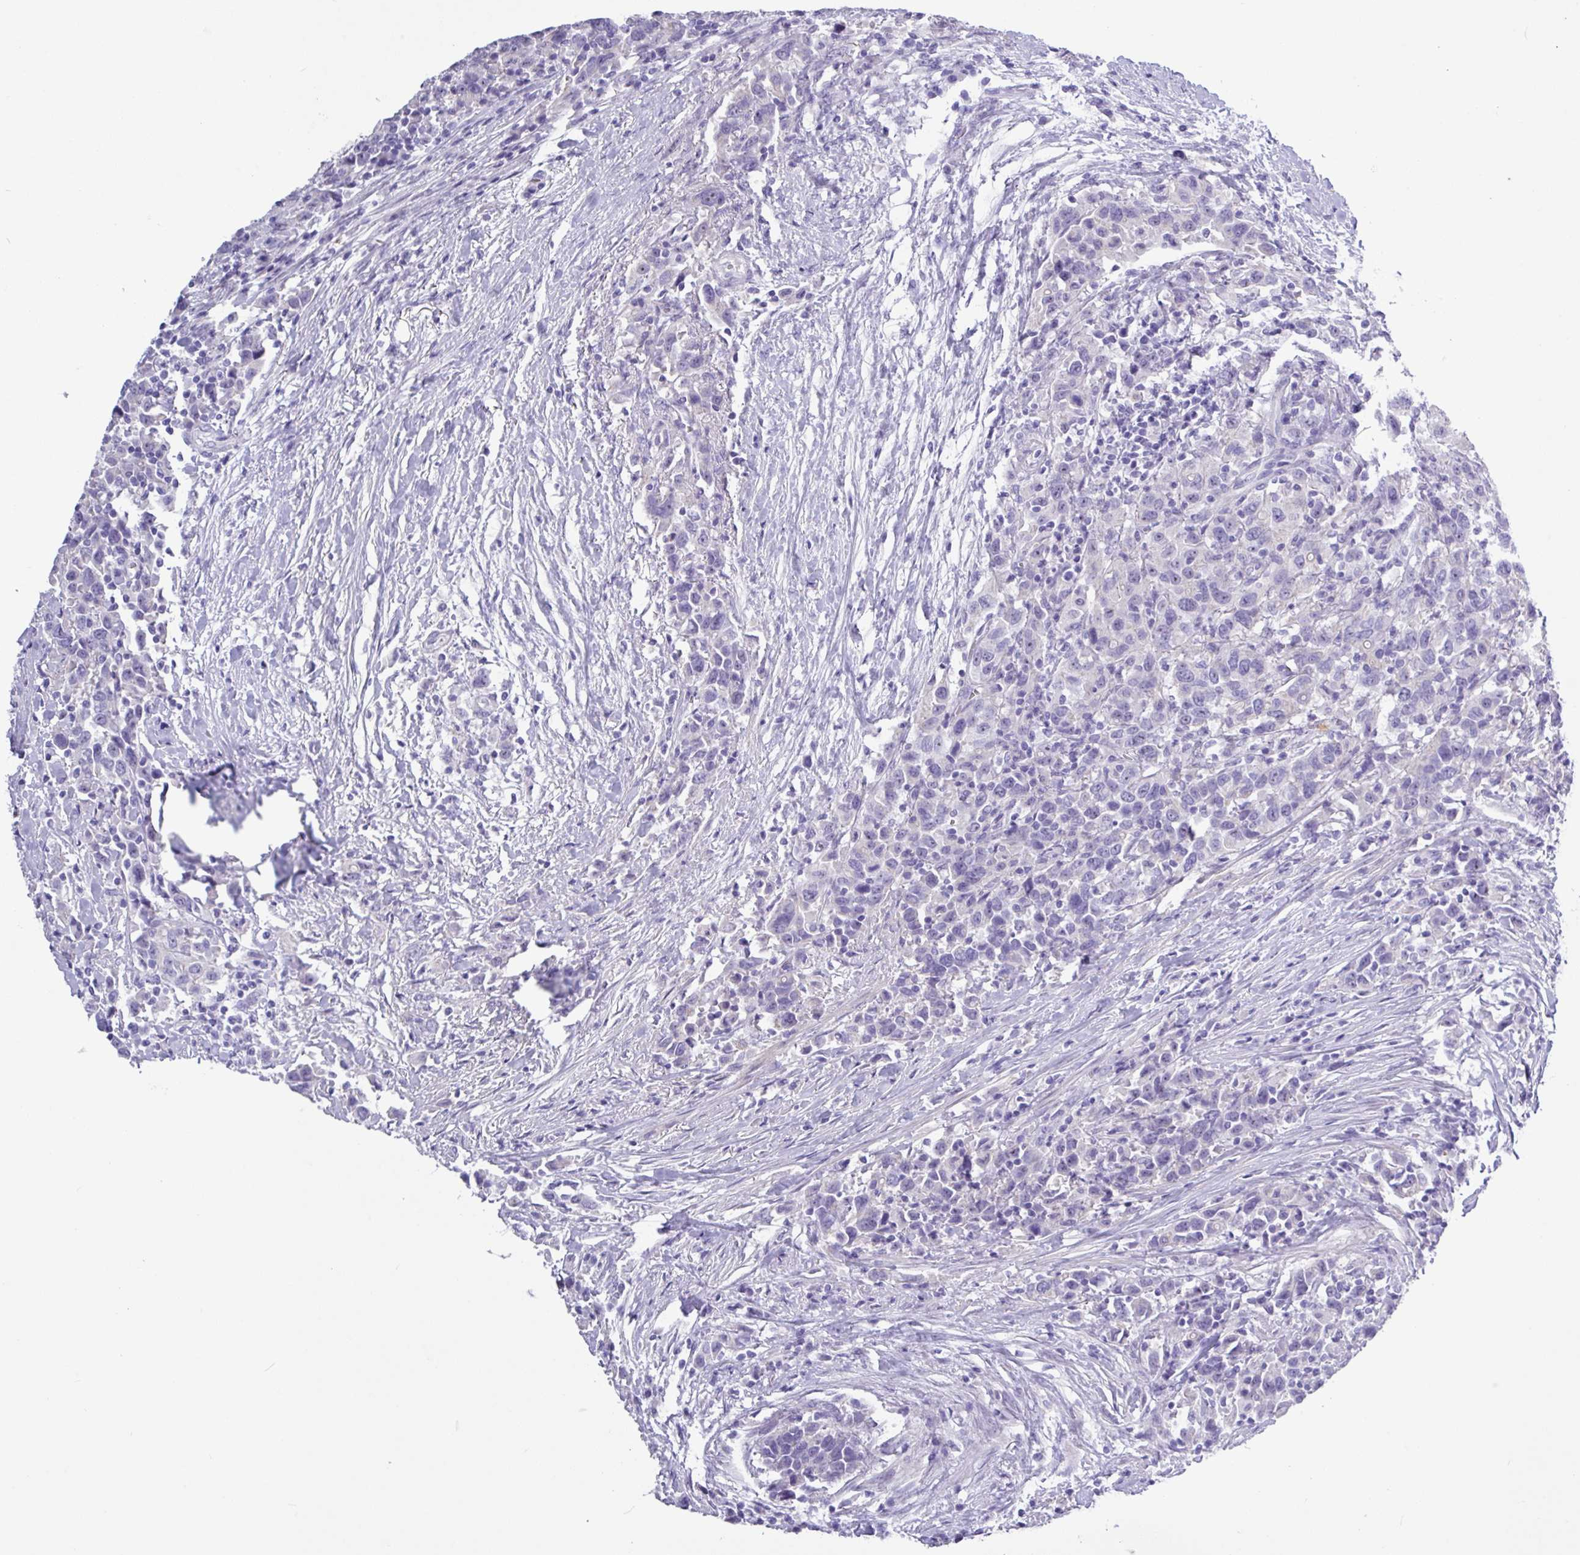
{"staining": {"intensity": "negative", "quantity": "none", "location": "none"}, "tissue": "urothelial cancer", "cell_type": "Tumor cells", "image_type": "cancer", "snomed": [{"axis": "morphology", "description": "Urothelial carcinoma, High grade"}, {"axis": "topography", "description": "Urinary bladder"}], "caption": "This is an IHC photomicrograph of human urothelial carcinoma (high-grade). There is no positivity in tumor cells.", "gene": "MRM2", "patient": {"sex": "male", "age": 61}}